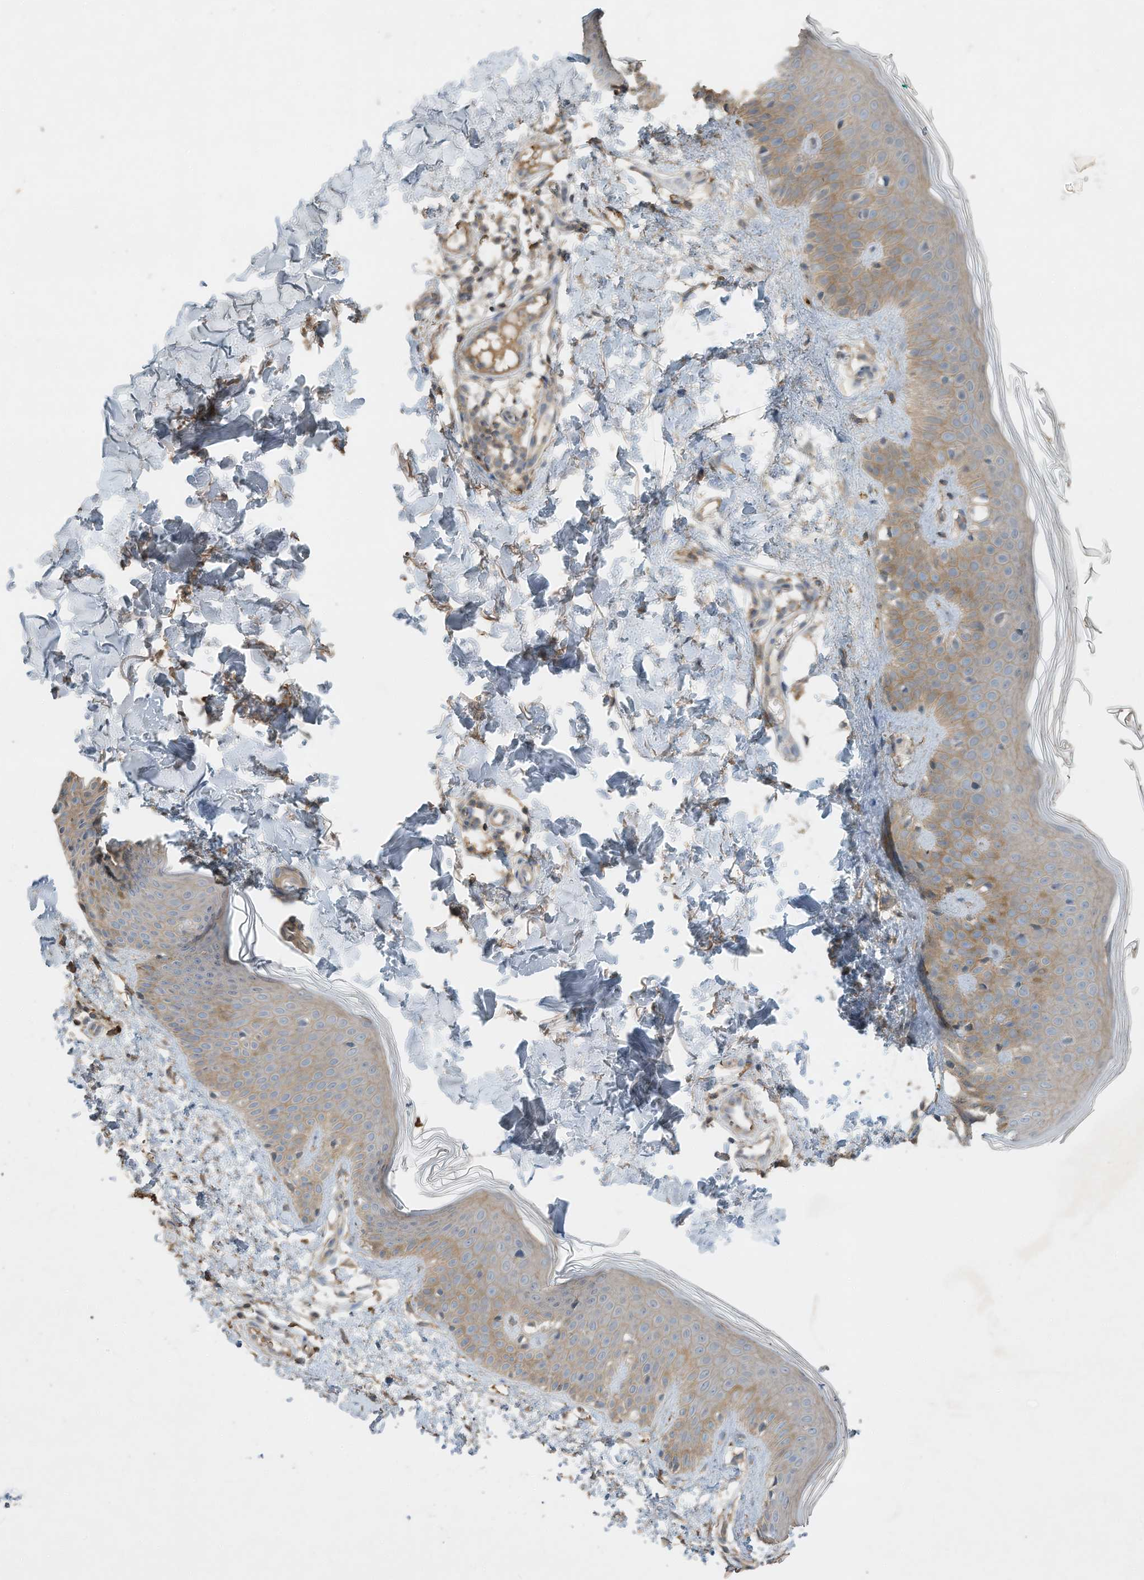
{"staining": {"intensity": "weak", "quantity": ">75%", "location": "cytoplasmic/membranous"}, "tissue": "skin", "cell_type": "Fibroblasts", "image_type": "normal", "snomed": [{"axis": "morphology", "description": "Normal tissue, NOS"}, {"axis": "topography", "description": "Skin"}], "caption": "Immunohistochemistry (IHC) micrograph of normal skin: human skin stained using immunohistochemistry demonstrates low levels of weak protein expression localized specifically in the cytoplasmic/membranous of fibroblasts, appearing as a cytoplasmic/membranous brown color.", "gene": "CAPN13", "patient": {"sex": "male", "age": 37}}